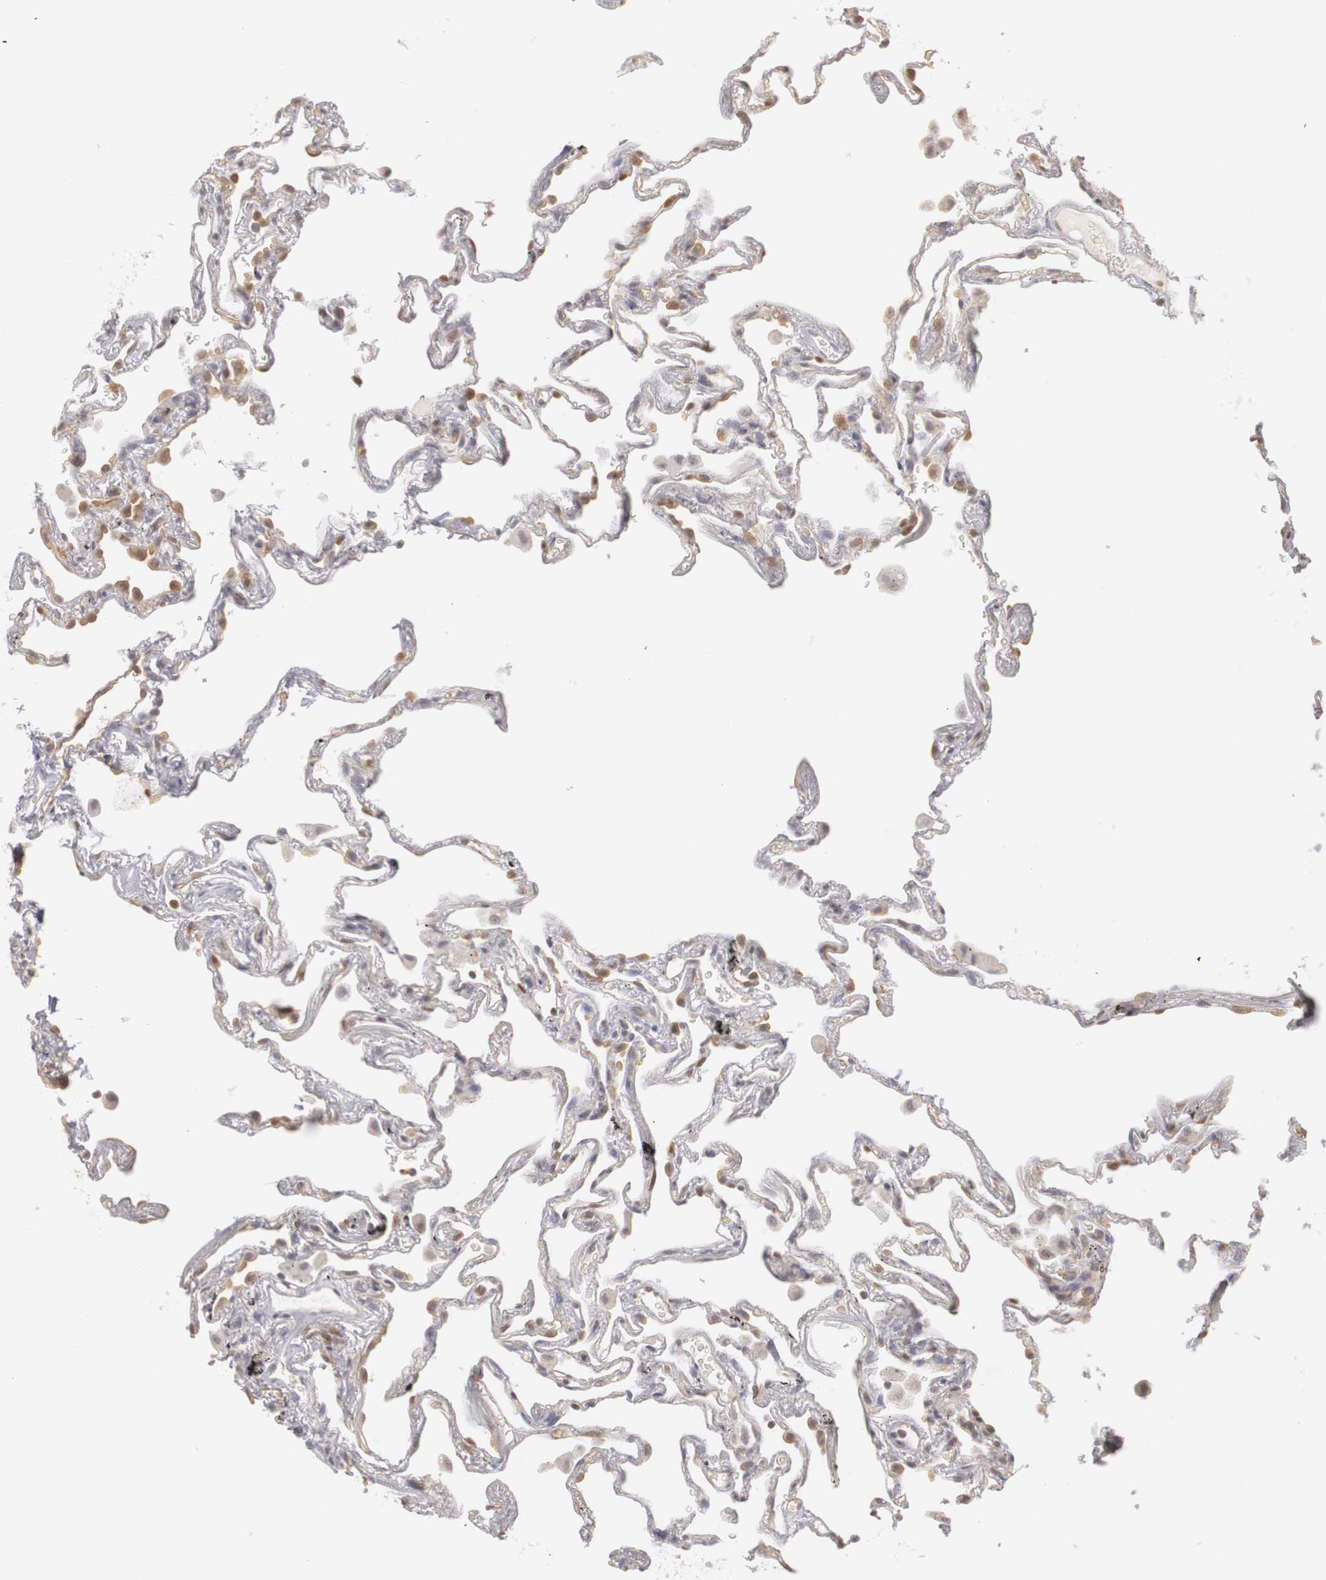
{"staining": {"intensity": "moderate", "quantity": "25%-75%", "location": "cytoplasmic/membranous,nuclear"}, "tissue": "lung", "cell_type": "Alveolar cells", "image_type": "normal", "snomed": [{"axis": "morphology", "description": "Normal tissue, NOS"}, {"axis": "morphology", "description": "Inflammation, NOS"}, {"axis": "topography", "description": "Lung"}], "caption": "Normal lung was stained to show a protein in brown. There is medium levels of moderate cytoplasmic/membranous,nuclear staining in about 25%-75% of alveolar cells.", "gene": "PLEKHA1", "patient": {"sex": "male", "age": 69}}